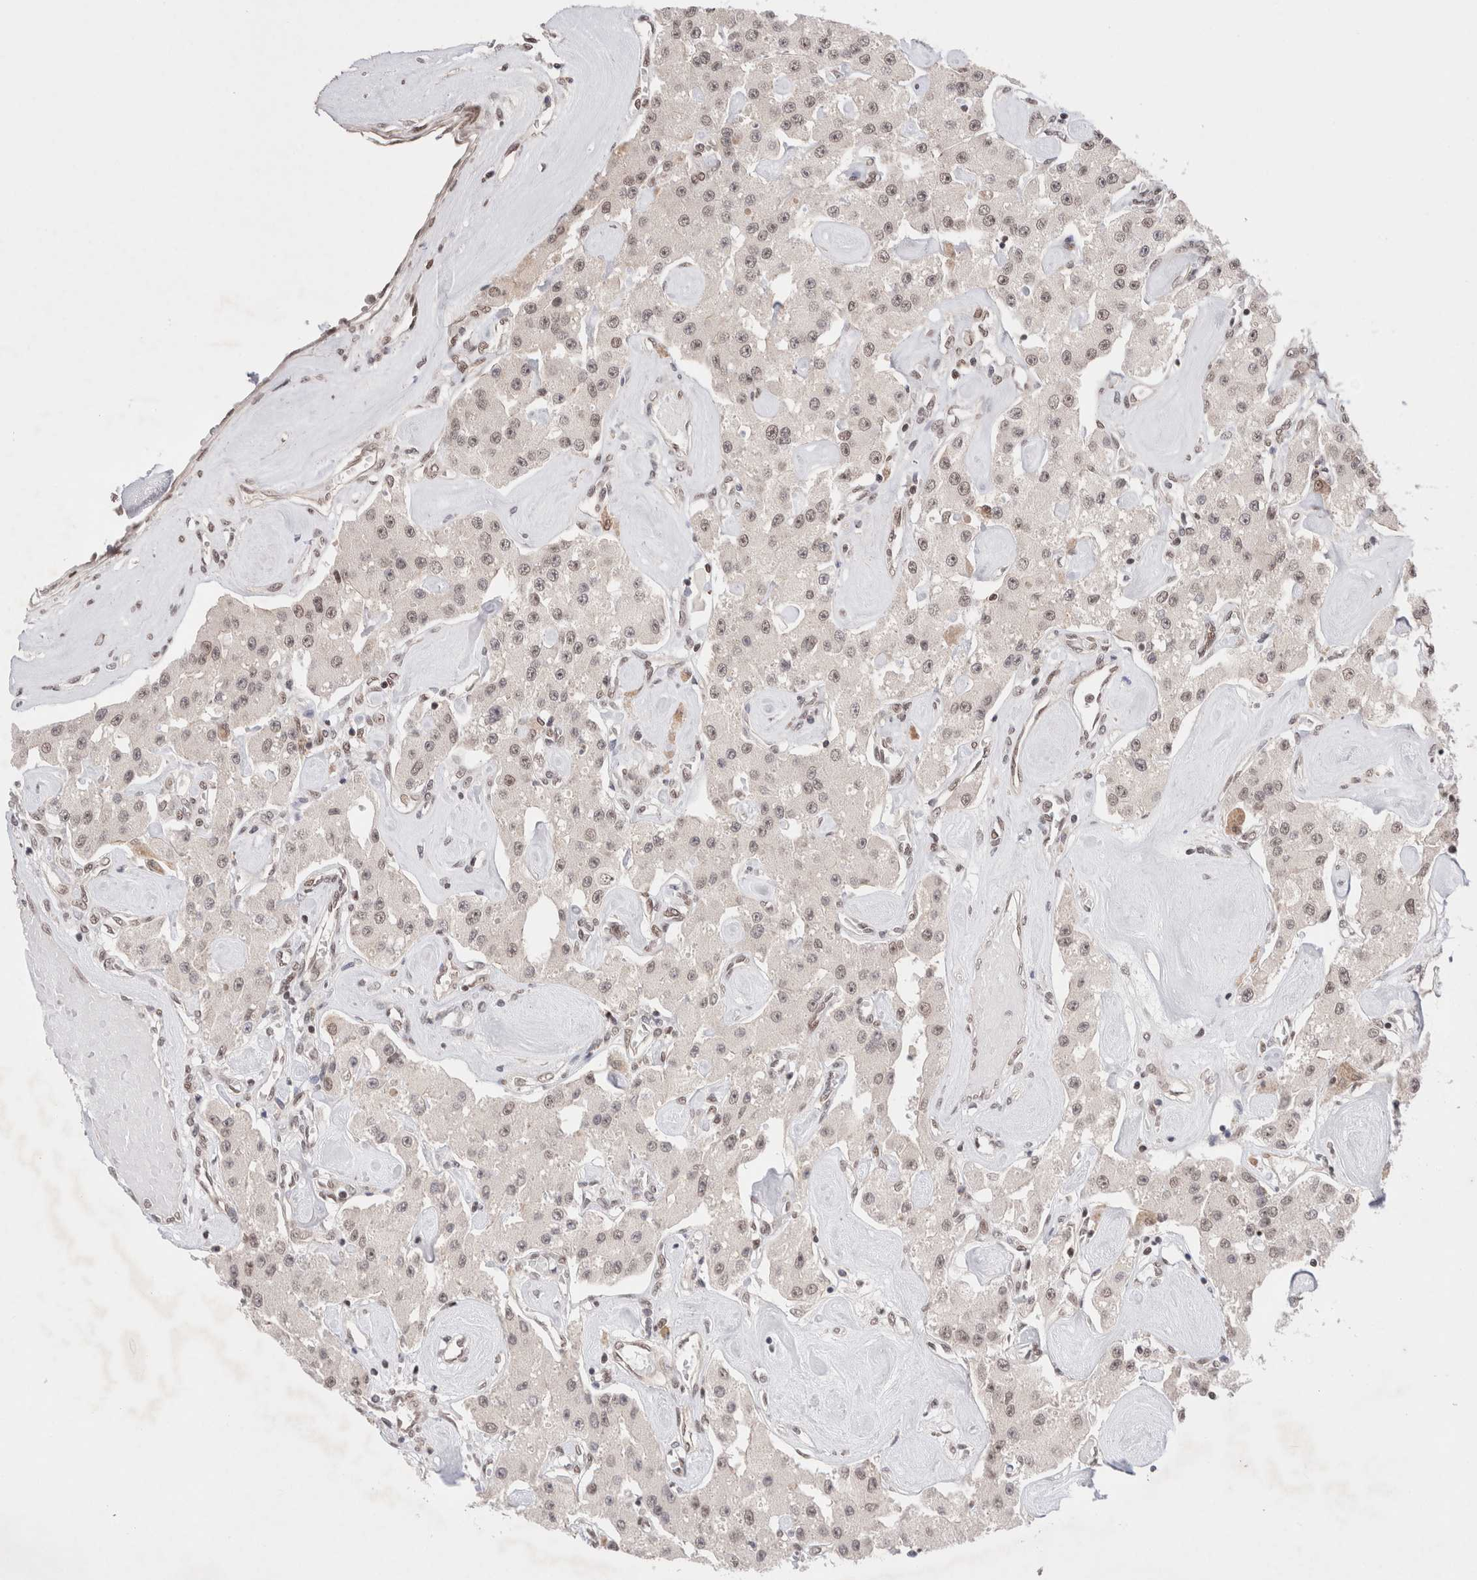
{"staining": {"intensity": "weak", "quantity": ">75%", "location": "nuclear"}, "tissue": "carcinoid", "cell_type": "Tumor cells", "image_type": "cancer", "snomed": [{"axis": "morphology", "description": "Carcinoid, malignant, NOS"}, {"axis": "topography", "description": "Pancreas"}], "caption": "Immunohistochemical staining of human malignant carcinoid exhibits weak nuclear protein staining in approximately >75% of tumor cells.", "gene": "GATAD2A", "patient": {"sex": "male", "age": 41}}